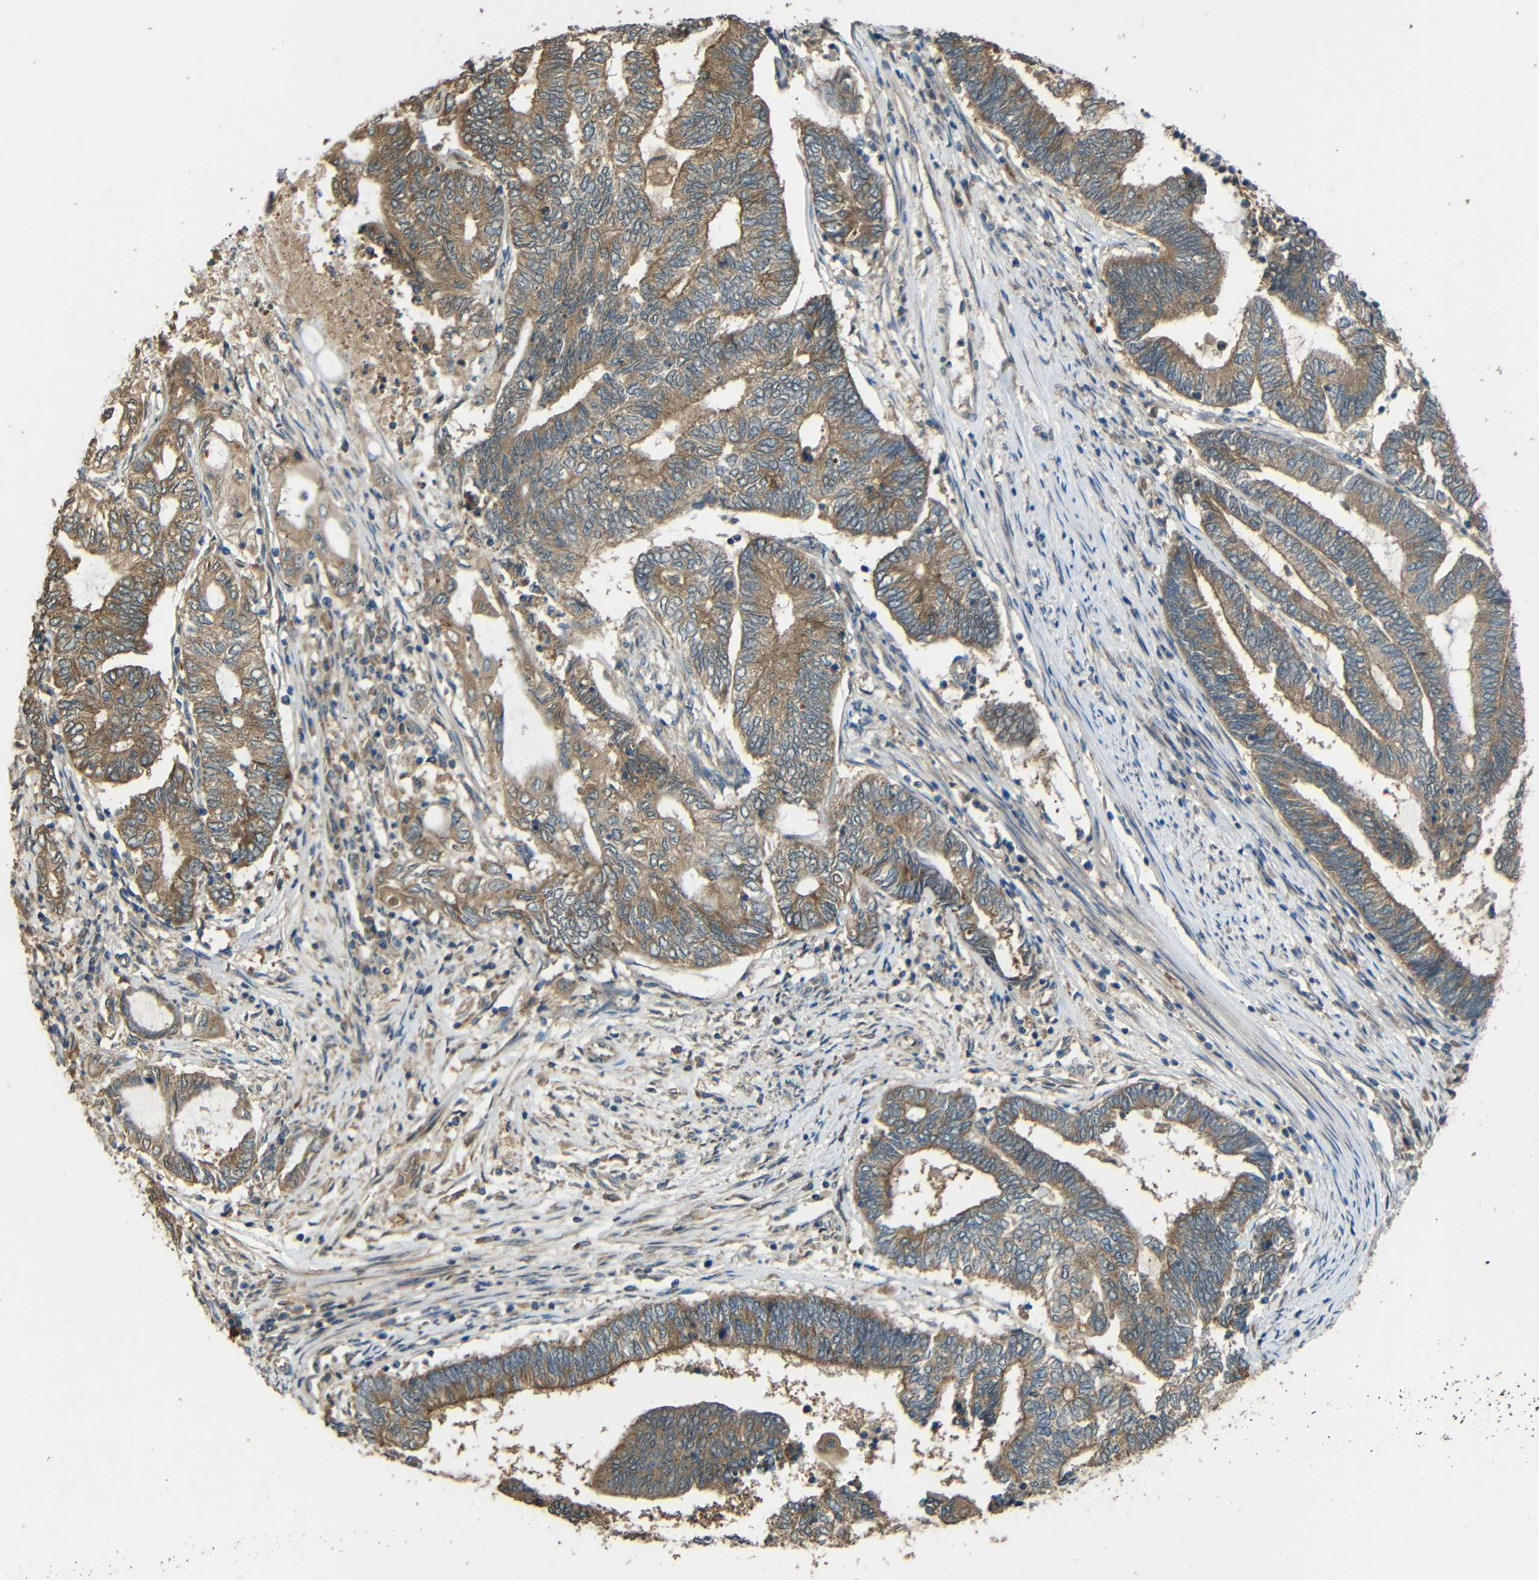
{"staining": {"intensity": "moderate", "quantity": ">75%", "location": "cytoplasmic/membranous"}, "tissue": "endometrial cancer", "cell_type": "Tumor cells", "image_type": "cancer", "snomed": [{"axis": "morphology", "description": "Adenocarcinoma, NOS"}, {"axis": "topography", "description": "Uterus"}, {"axis": "topography", "description": "Endometrium"}], "caption": "Human endometrial adenocarcinoma stained with a brown dye demonstrates moderate cytoplasmic/membranous positive staining in about >75% of tumor cells.", "gene": "ACACA", "patient": {"sex": "female", "age": 70}}